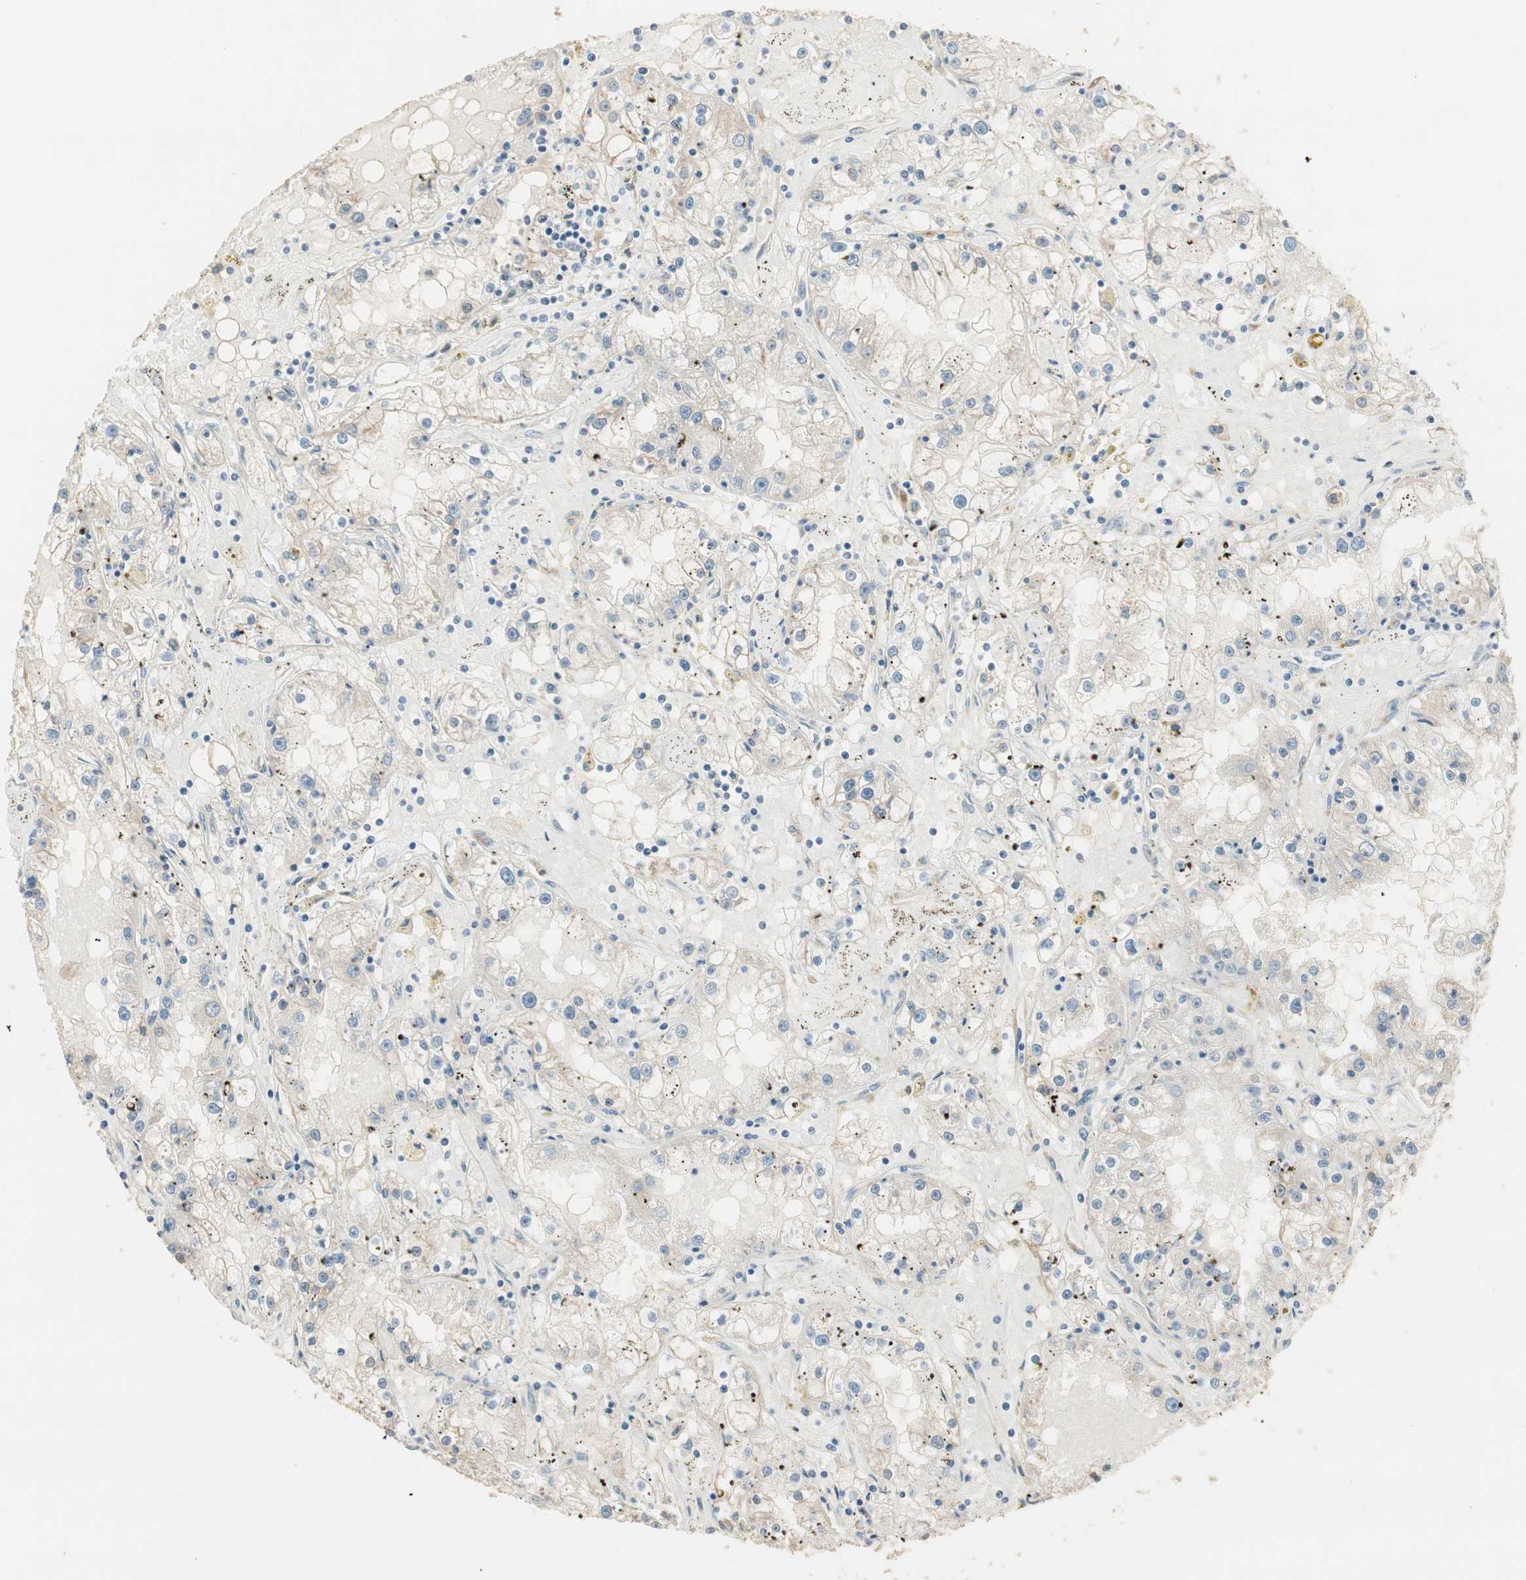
{"staining": {"intensity": "weak", "quantity": "25%-75%", "location": "cytoplasmic/membranous"}, "tissue": "renal cancer", "cell_type": "Tumor cells", "image_type": "cancer", "snomed": [{"axis": "morphology", "description": "Adenocarcinoma, NOS"}, {"axis": "topography", "description": "Kidney"}], "caption": "Renal cancer (adenocarcinoma) stained with immunohistochemistry (IHC) shows weak cytoplasmic/membranous staining in about 25%-75% of tumor cells.", "gene": "TASOR", "patient": {"sex": "male", "age": 56}}